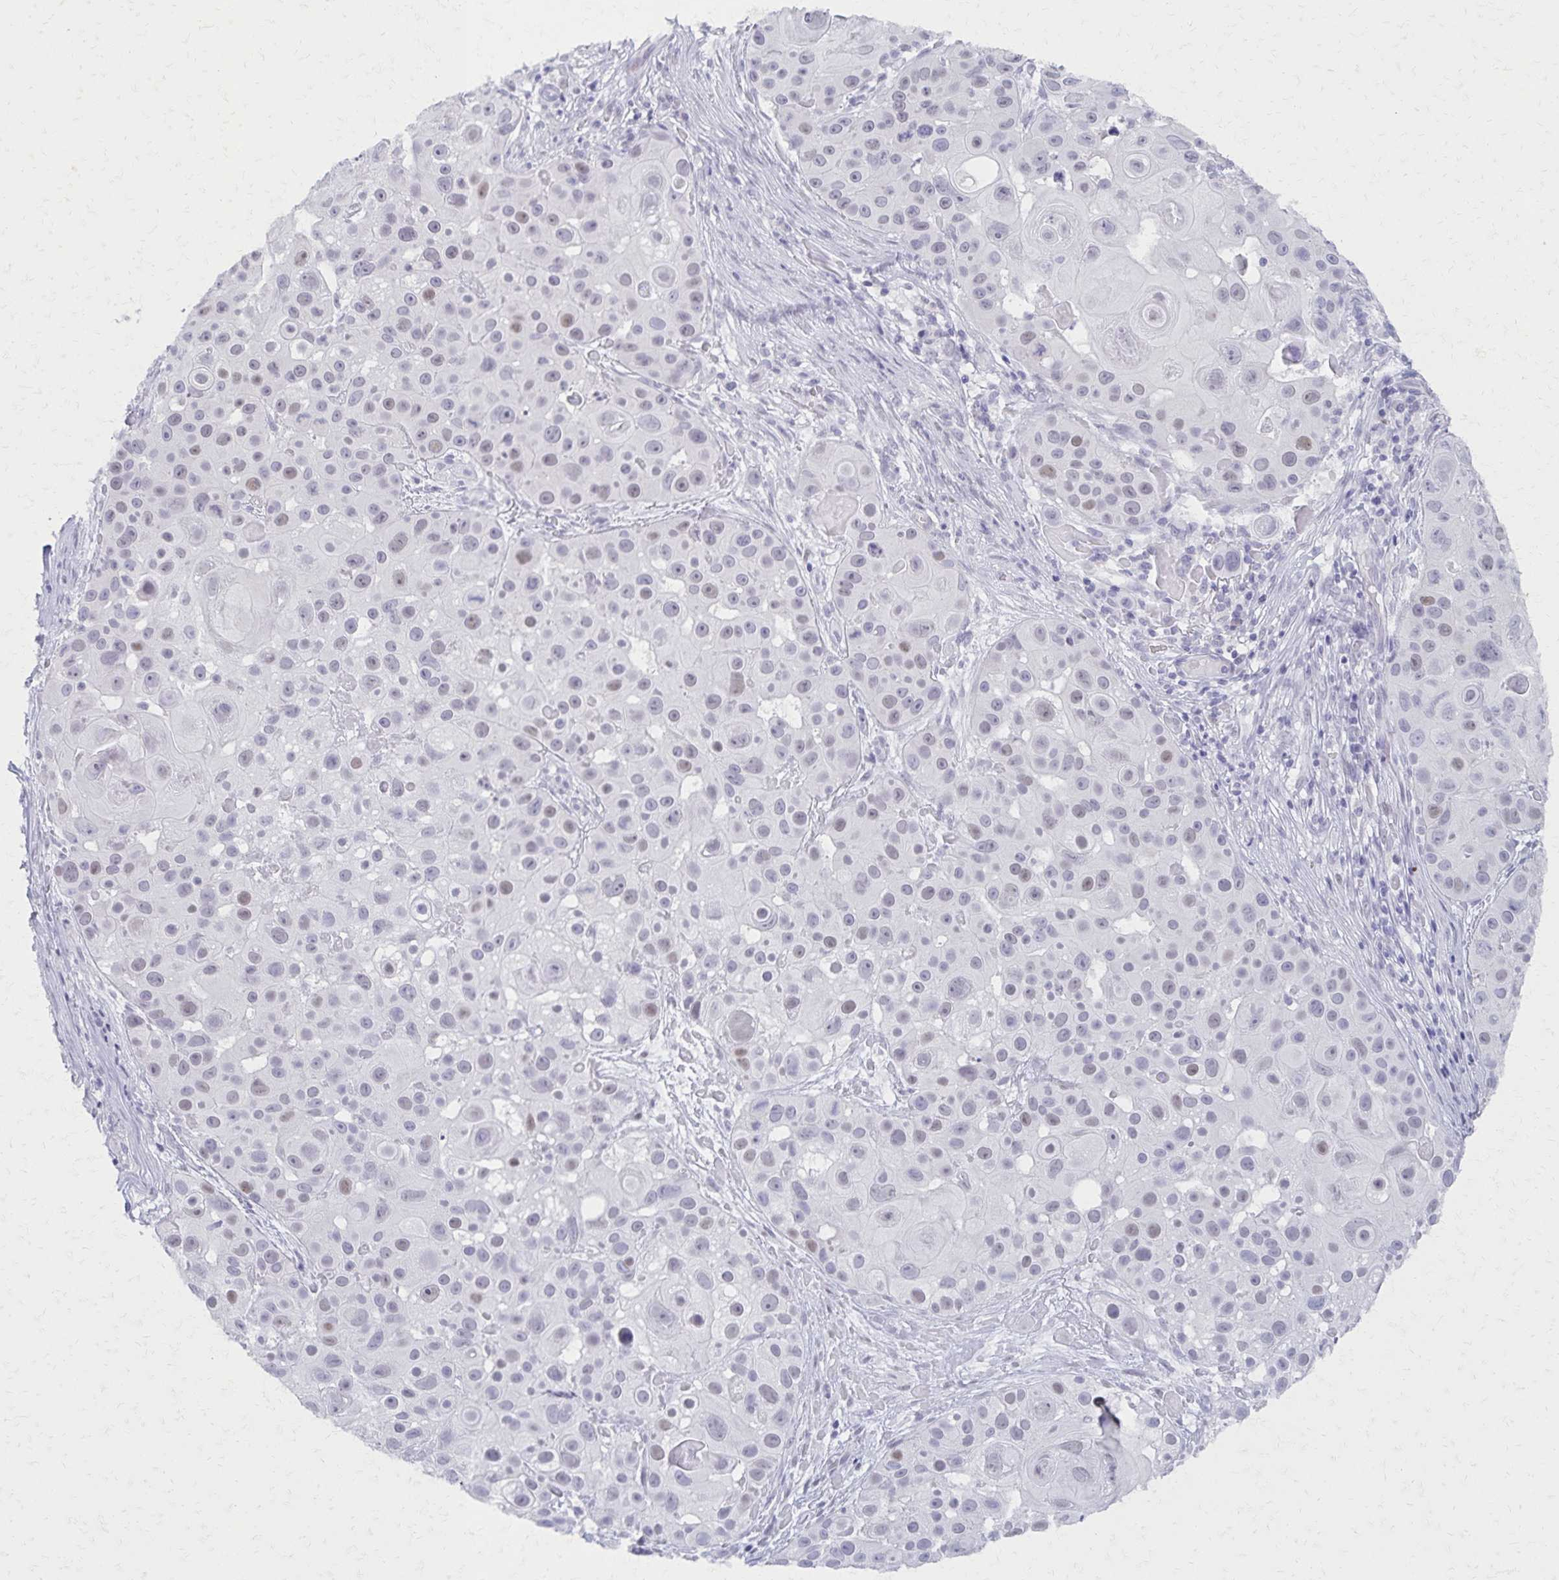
{"staining": {"intensity": "weak", "quantity": "<25%", "location": "nuclear"}, "tissue": "skin cancer", "cell_type": "Tumor cells", "image_type": "cancer", "snomed": [{"axis": "morphology", "description": "Squamous cell carcinoma, NOS"}, {"axis": "topography", "description": "Skin"}], "caption": "IHC histopathology image of human squamous cell carcinoma (skin) stained for a protein (brown), which displays no expression in tumor cells.", "gene": "MORC4", "patient": {"sex": "male", "age": 92}}